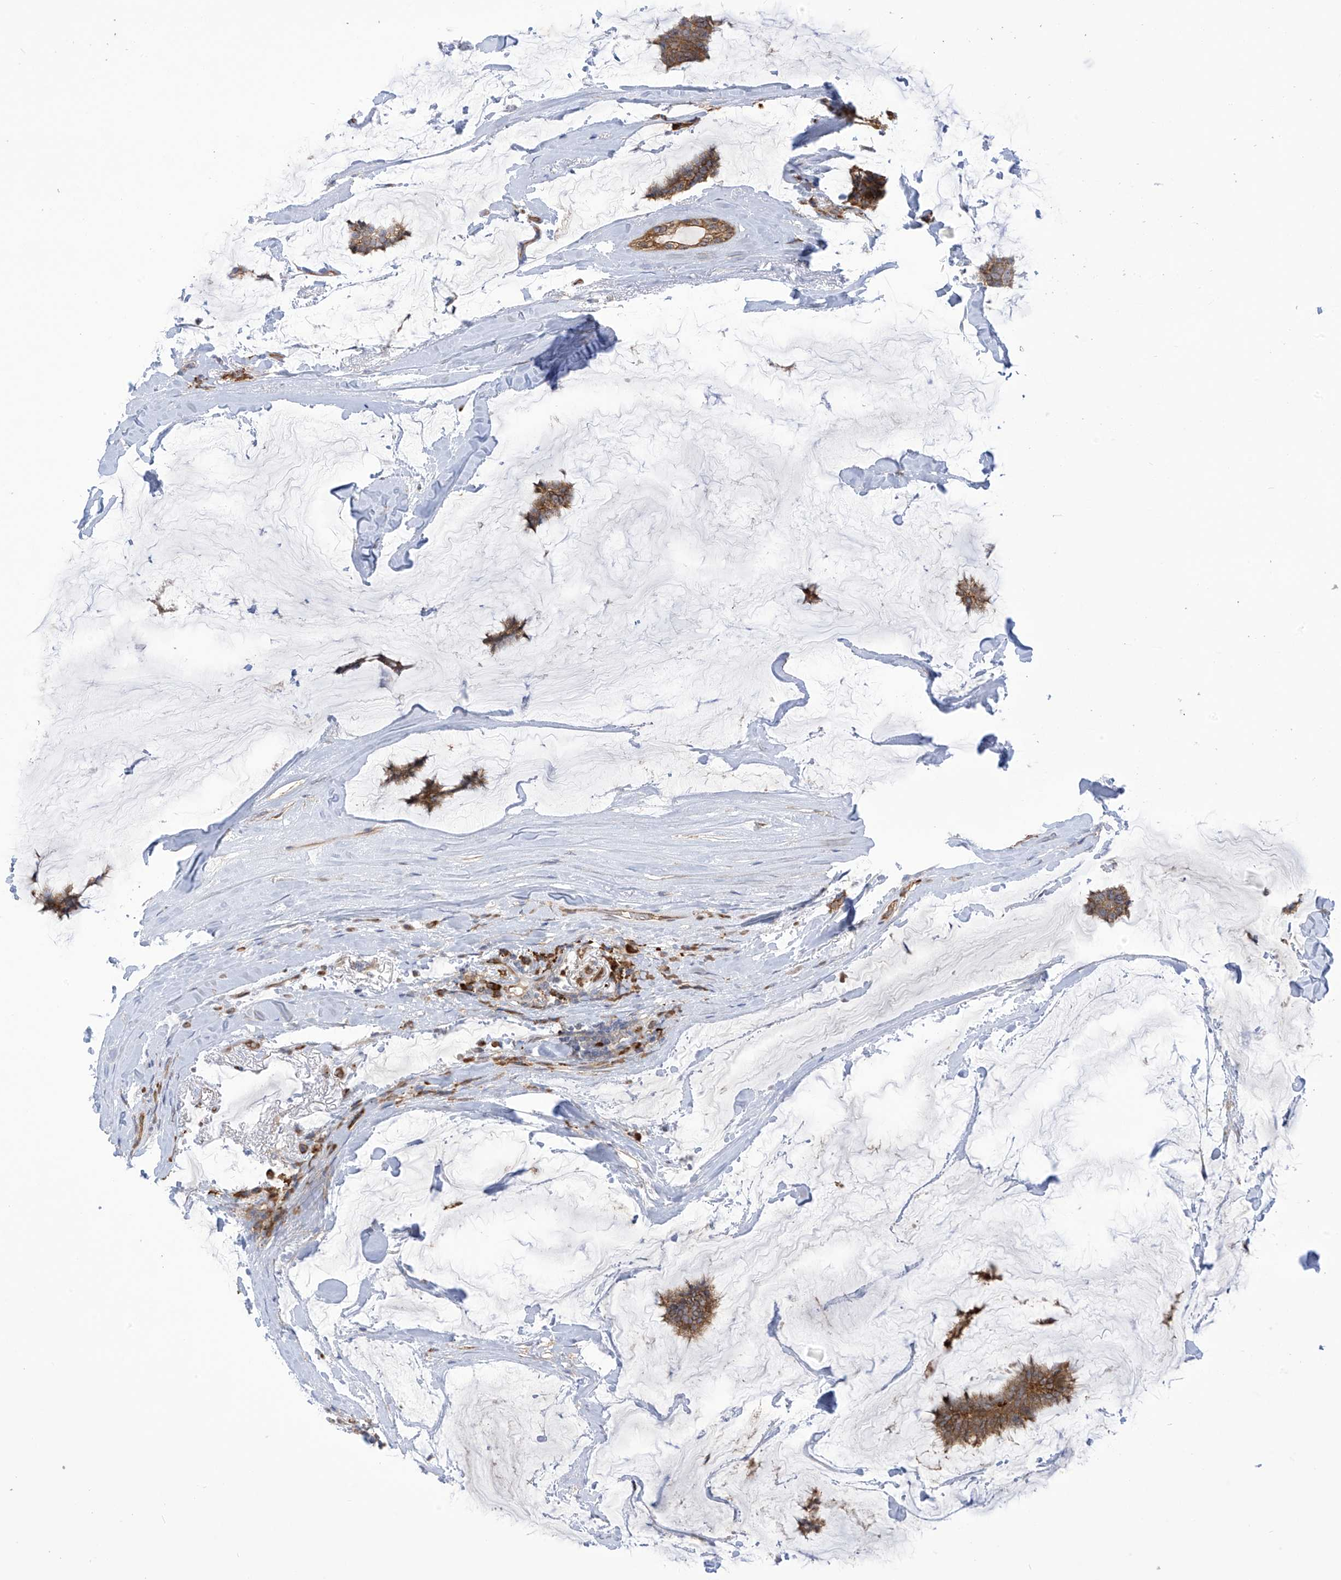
{"staining": {"intensity": "moderate", "quantity": ">75%", "location": "cytoplasmic/membranous"}, "tissue": "breast cancer", "cell_type": "Tumor cells", "image_type": "cancer", "snomed": [{"axis": "morphology", "description": "Duct carcinoma"}, {"axis": "topography", "description": "Breast"}], "caption": "Tumor cells demonstrate medium levels of moderate cytoplasmic/membranous expression in approximately >75% of cells in human breast cancer. (Stains: DAB in brown, nuclei in blue, Microscopy: brightfield microscopy at high magnification).", "gene": "KIAA1522", "patient": {"sex": "female", "age": 93}}